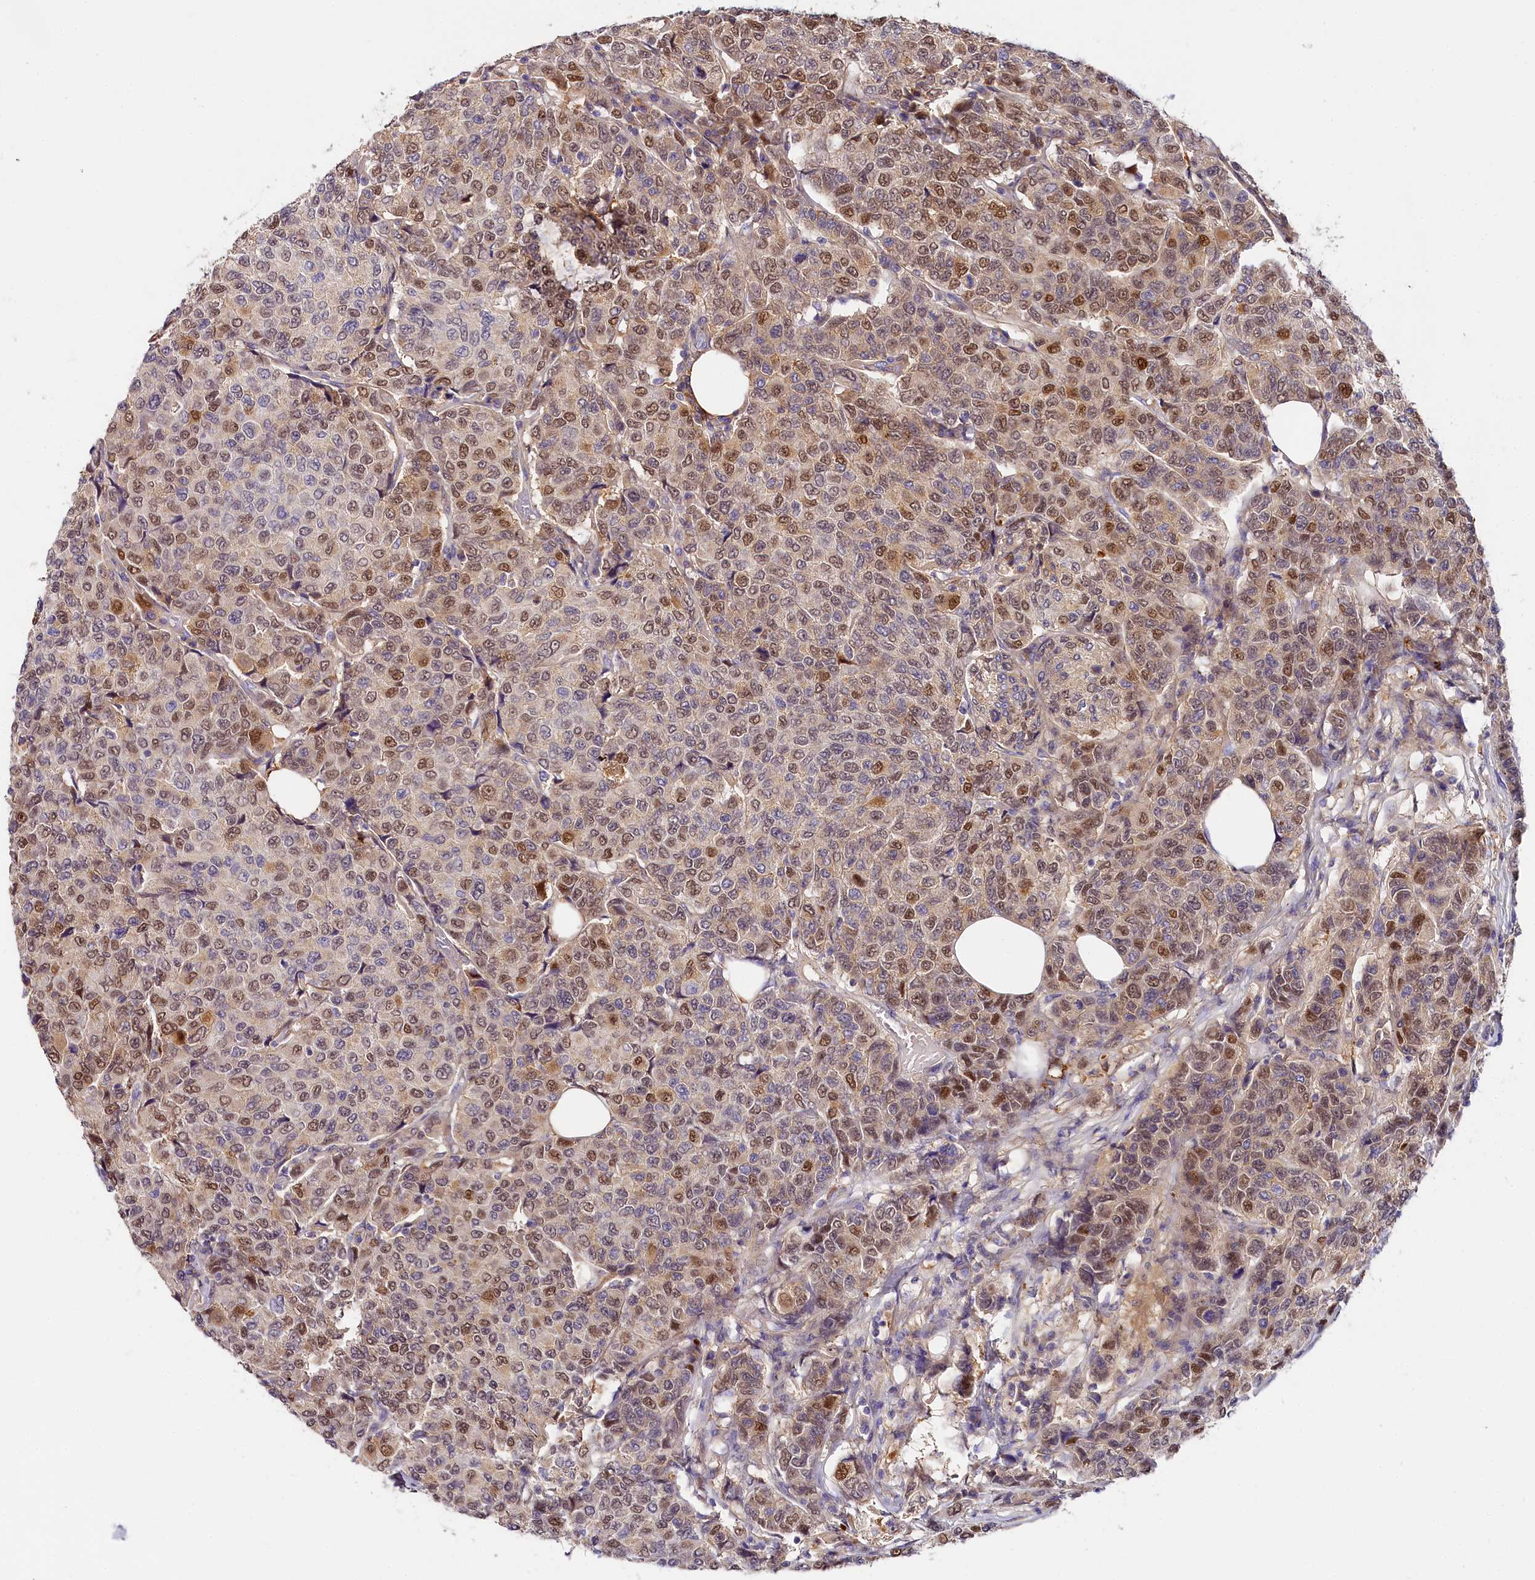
{"staining": {"intensity": "moderate", "quantity": "<25%", "location": "nuclear"}, "tissue": "breast cancer", "cell_type": "Tumor cells", "image_type": "cancer", "snomed": [{"axis": "morphology", "description": "Duct carcinoma"}, {"axis": "topography", "description": "Breast"}], "caption": "The image displays a brown stain indicating the presence of a protein in the nuclear of tumor cells in breast cancer (invasive ductal carcinoma).", "gene": "KATNB1", "patient": {"sex": "female", "age": 55}}